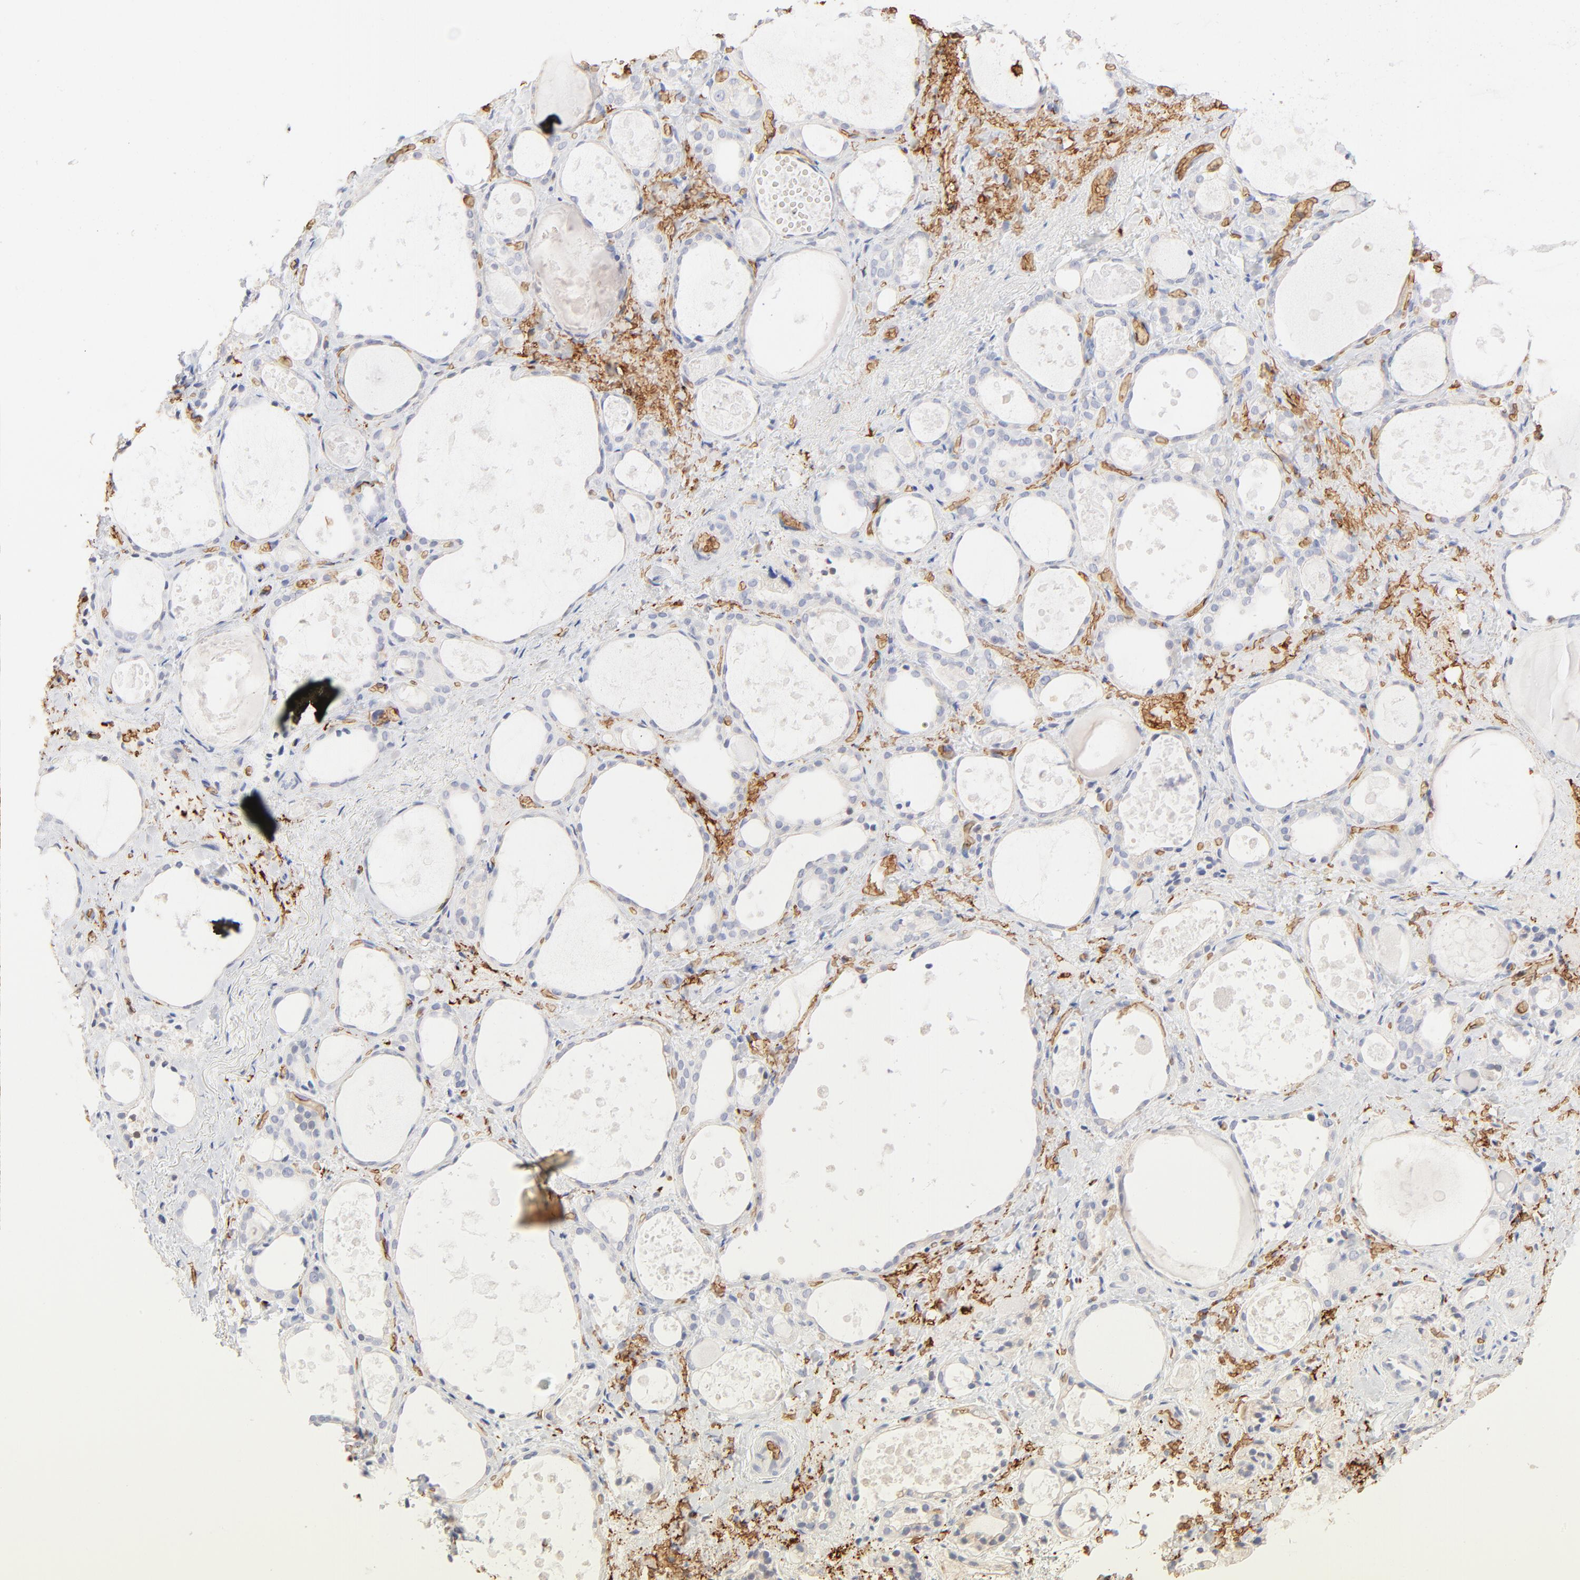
{"staining": {"intensity": "negative", "quantity": "none", "location": "none"}, "tissue": "thyroid gland", "cell_type": "Glandular cells", "image_type": "normal", "snomed": [{"axis": "morphology", "description": "Normal tissue, NOS"}, {"axis": "topography", "description": "Thyroid gland"}], "caption": "This is an IHC image of unremarkable human thyroid gland. There is no positivity in glandular cells.", "gene": "SPTB", "patient": {"sex": "female", "age": 75}}